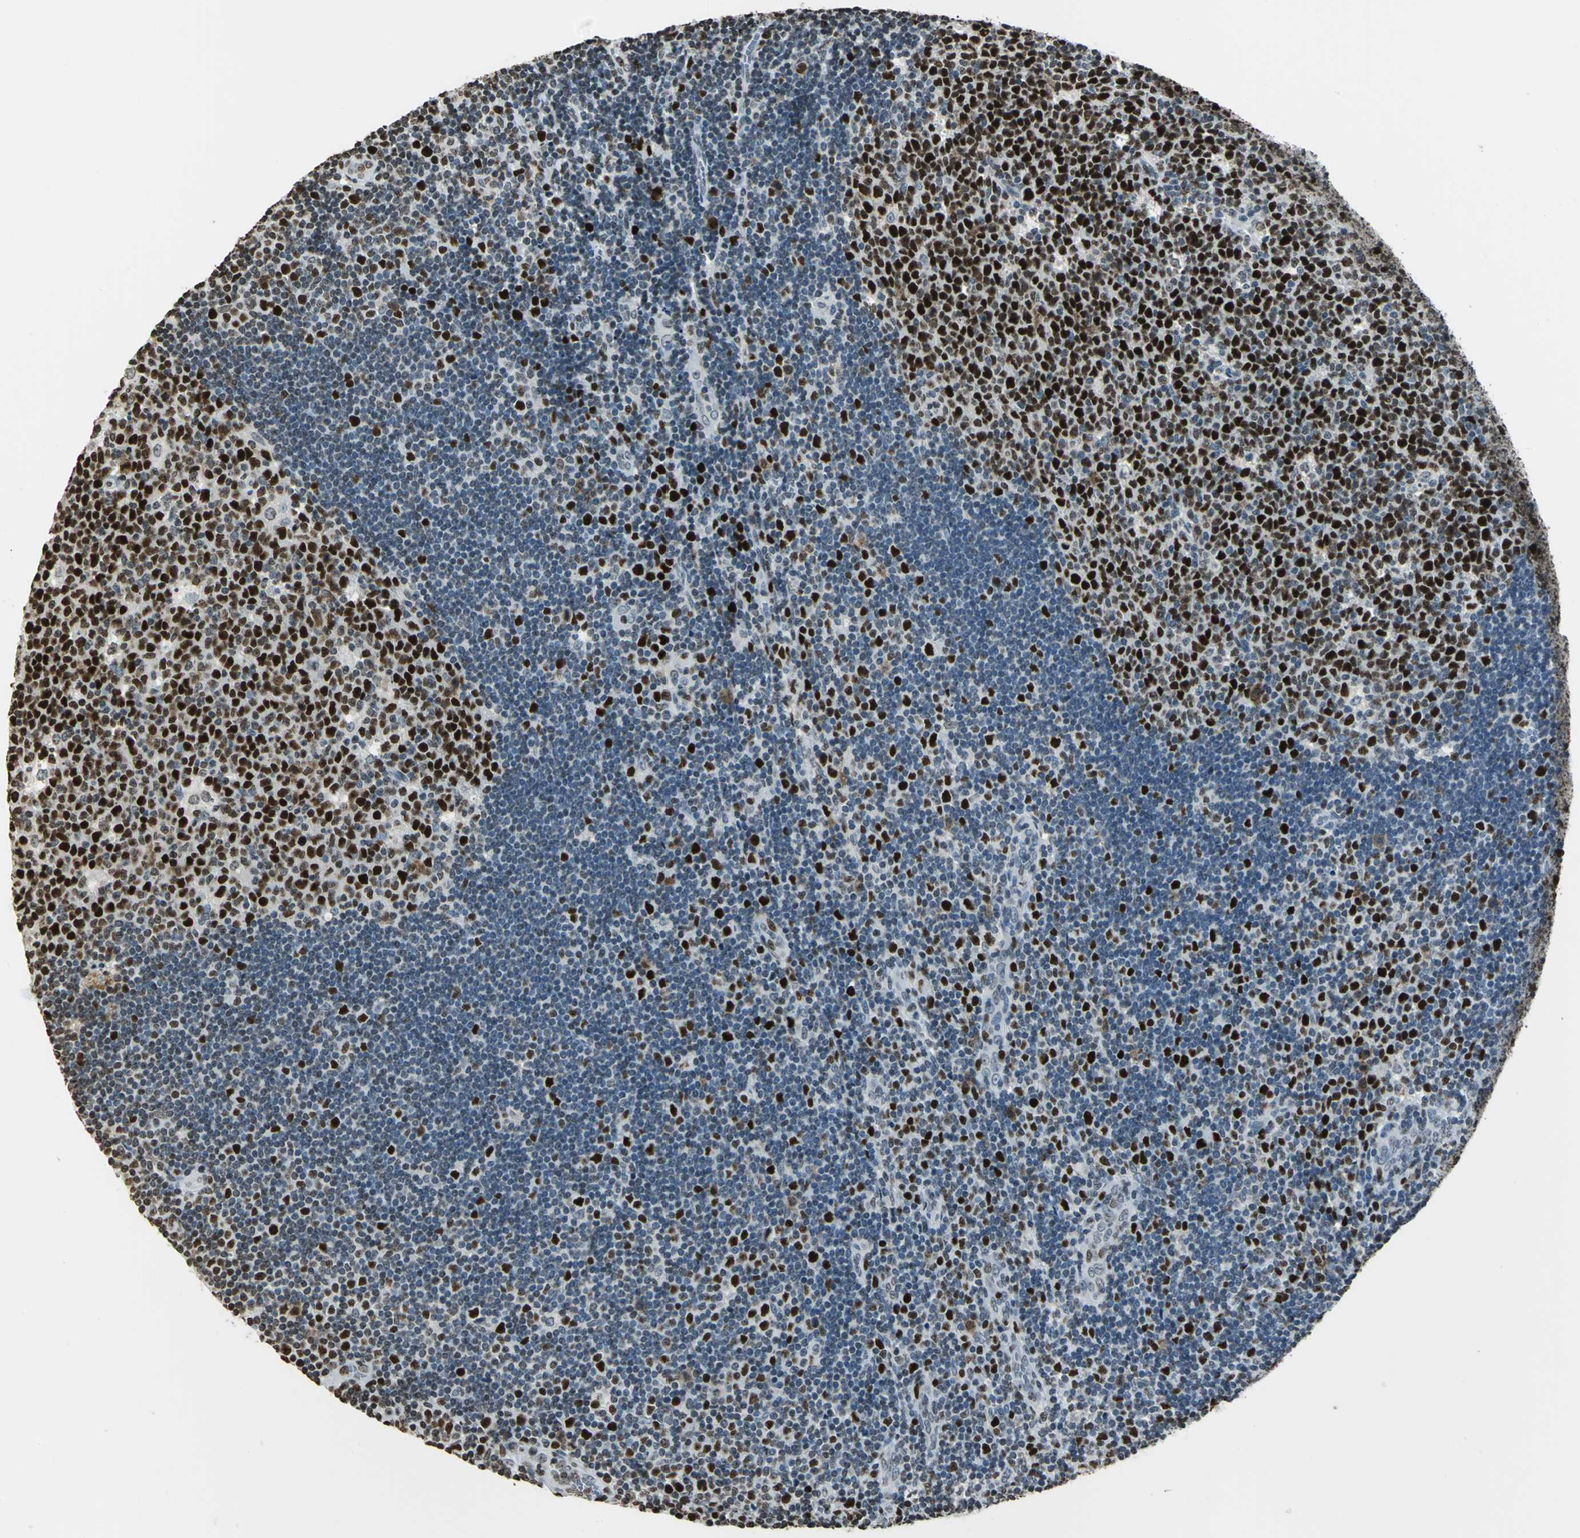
{"staining": {"intensity": "strong", "quantity": ">75%", "location": "nuclear"}, "tissue": "lymph node", "cell_type": "Germinal center cells", "image_type": "normal", "snomed": [{"axis": "morphology", "description": "Normal tissue, NOS"}, {"axis": "topography", "description": "Lymph node"}, {"axis": "topography", "description": "Salivary gland"}], "caption": "Protein analysis of normal lymph node displays strong nuclear expression in approximately >75% of germinal center cells.", "gene": "MCM4", "patient": {"sex": "male", "age": 8}}